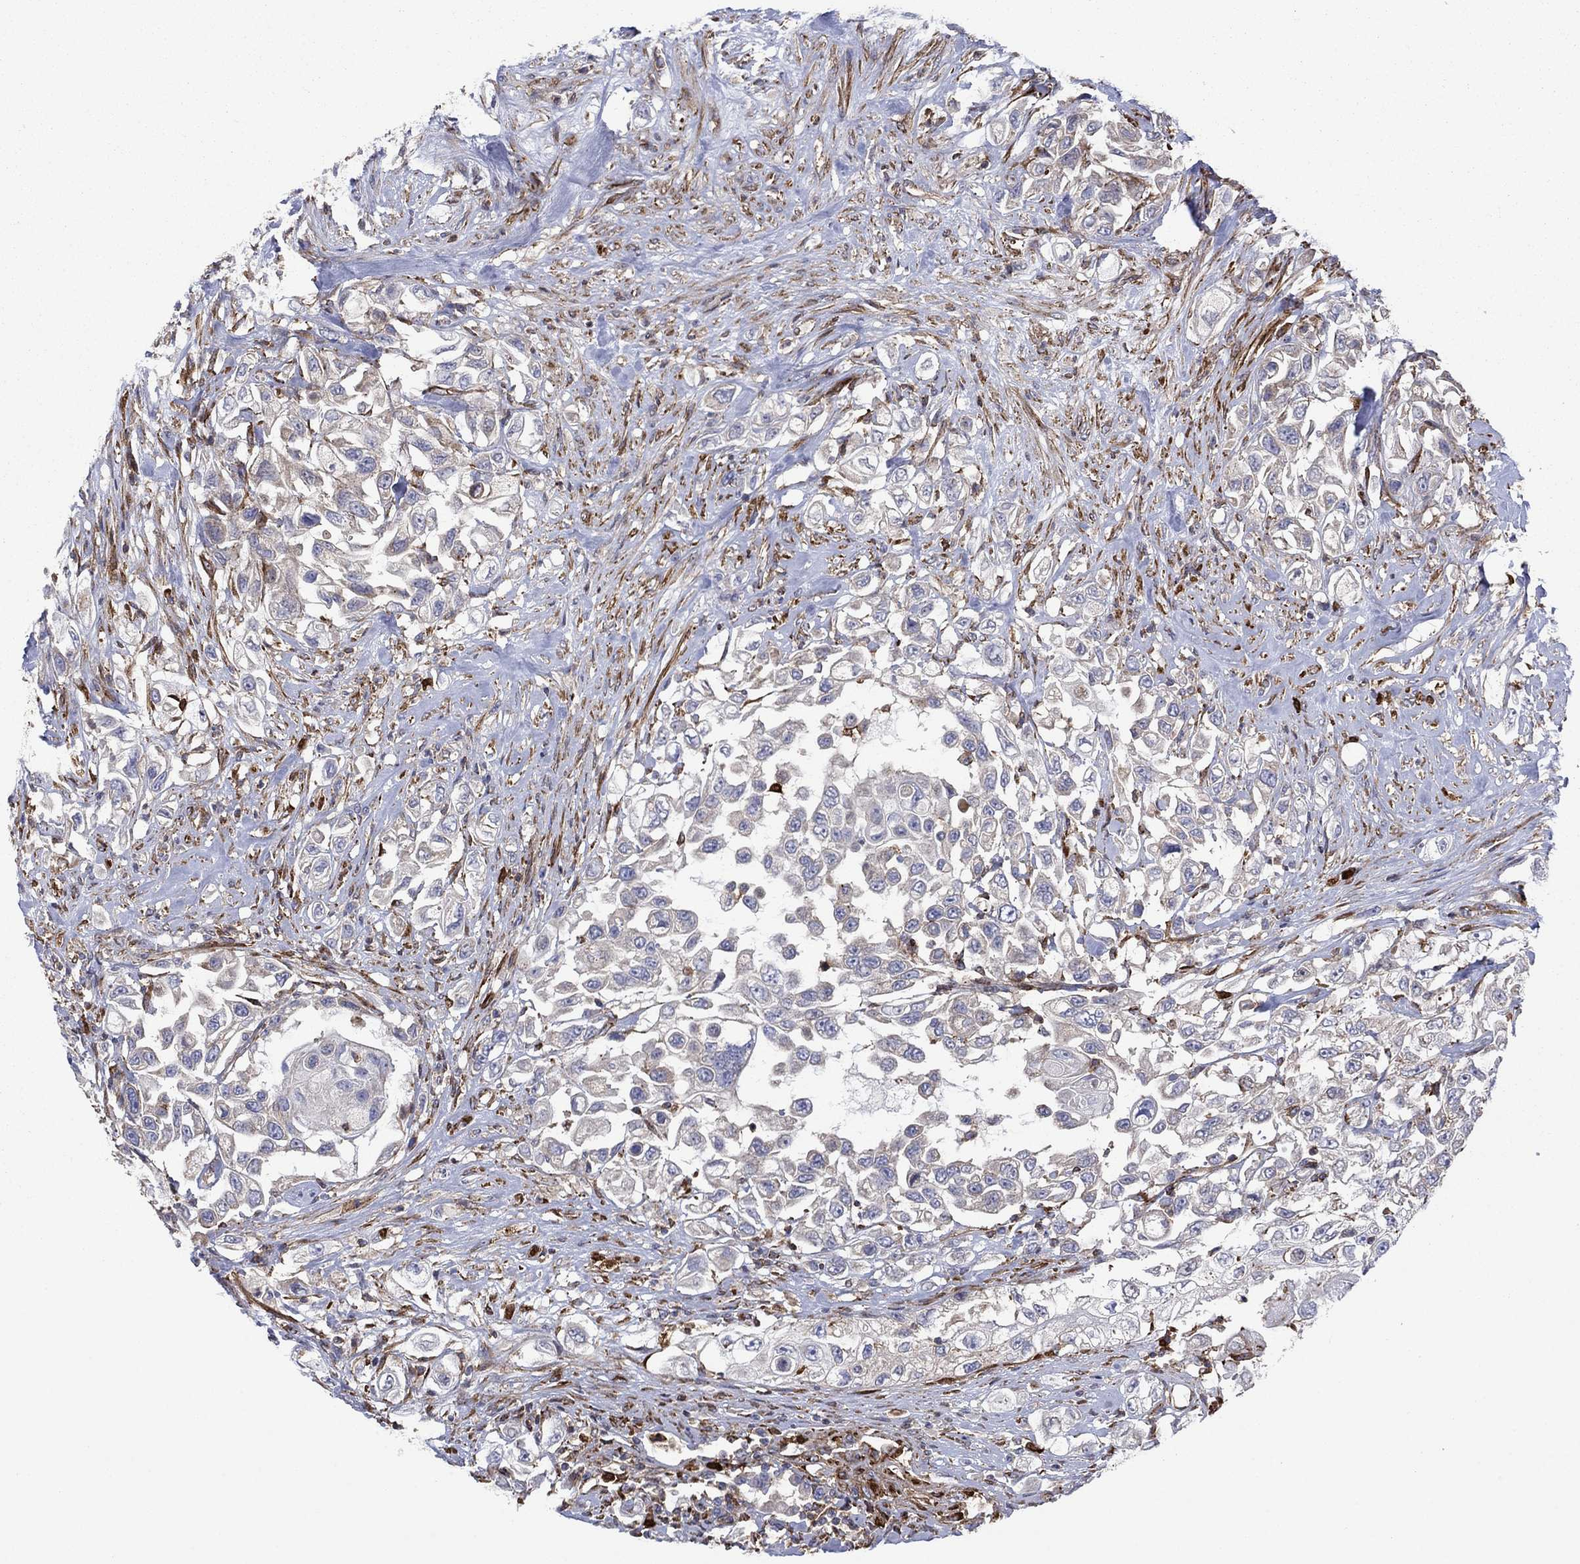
{"staining": {"intensity": "negative", "quantity": "none", "location": "none"}, "tissue": "urothelial cancer", "cell_type": "Tumor cells", "image_type": "cancer", "snomed": [{"axis": "morphology", "description": "Urothelial carcinoma, High grade"}, {"axis": "topography", "description": "Urinary bladder"}], "caption": "Immunohistochemistry histopathology image of neoplastic tissue: high-grade urothelial carcinoma stained with DAB (3,3'-diaminobenzidine) demonstrates no significant protein expression in tumor cells.", "gene": "PAG1", "patient": {"sex": "female", "age": 56}}